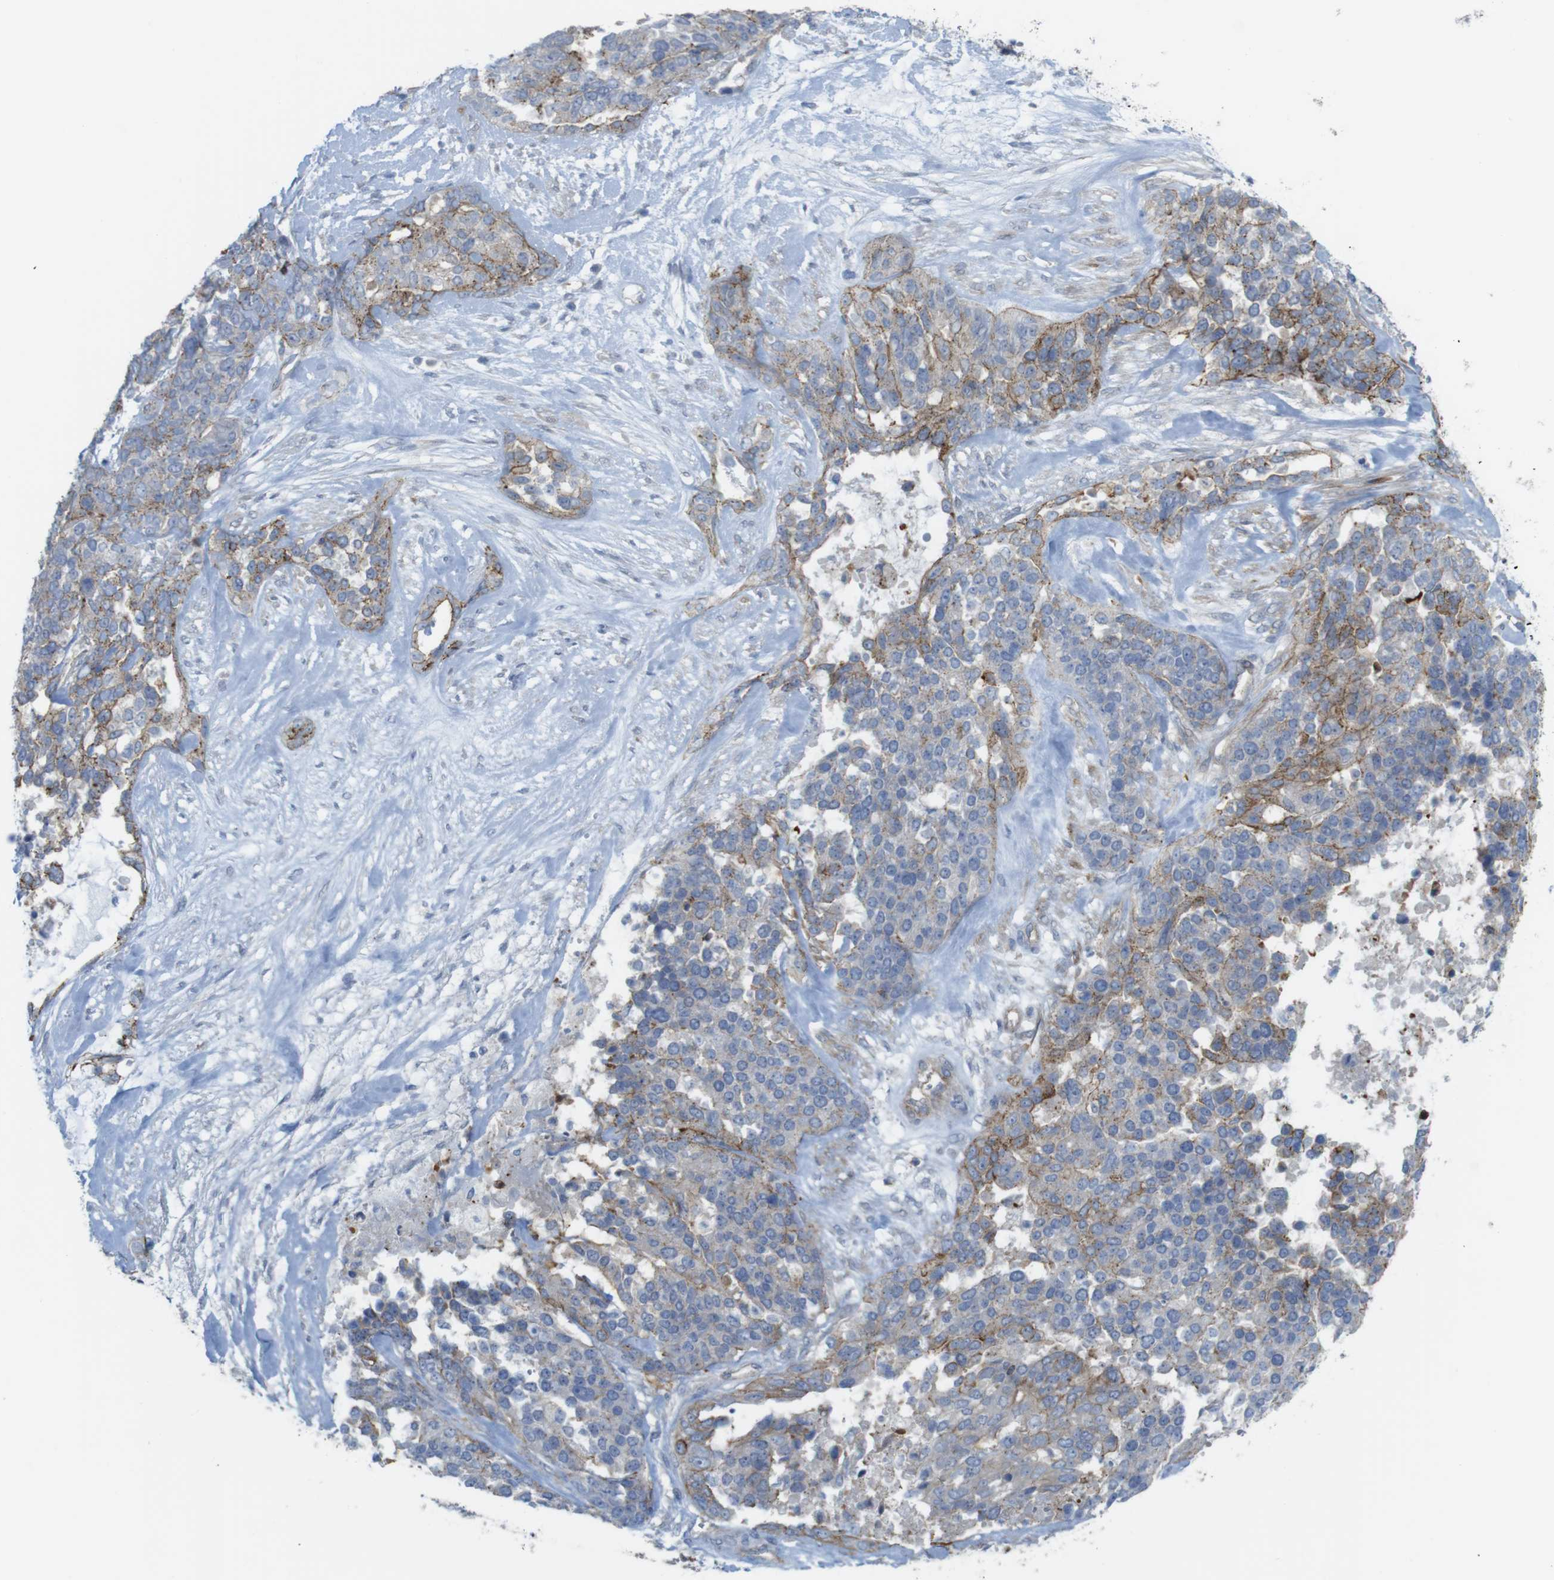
{"staining": {"intensity": "moderate", "quantity": "<25%", "location": "cytoplasmic/membranous"}, "tissue": "ovarian cancer", "cell_type": "Tumor cells", "image_type": "cancer", "snomed": [{"axis": "morphology", "description": "Cystadenocarcinoma, serous, NOS"}, {"axis": "topography", "description": "Ovary"}], "caption": "Immunohistochemistry of human serous cystadenocarcinoma (ovarian) demonstrates low levels of moderate cytoplasmic/membranous staining in approximately <25% of tumor cells.", "gene": "PREX2", "patient": {"sex": "female", "age": 44}}